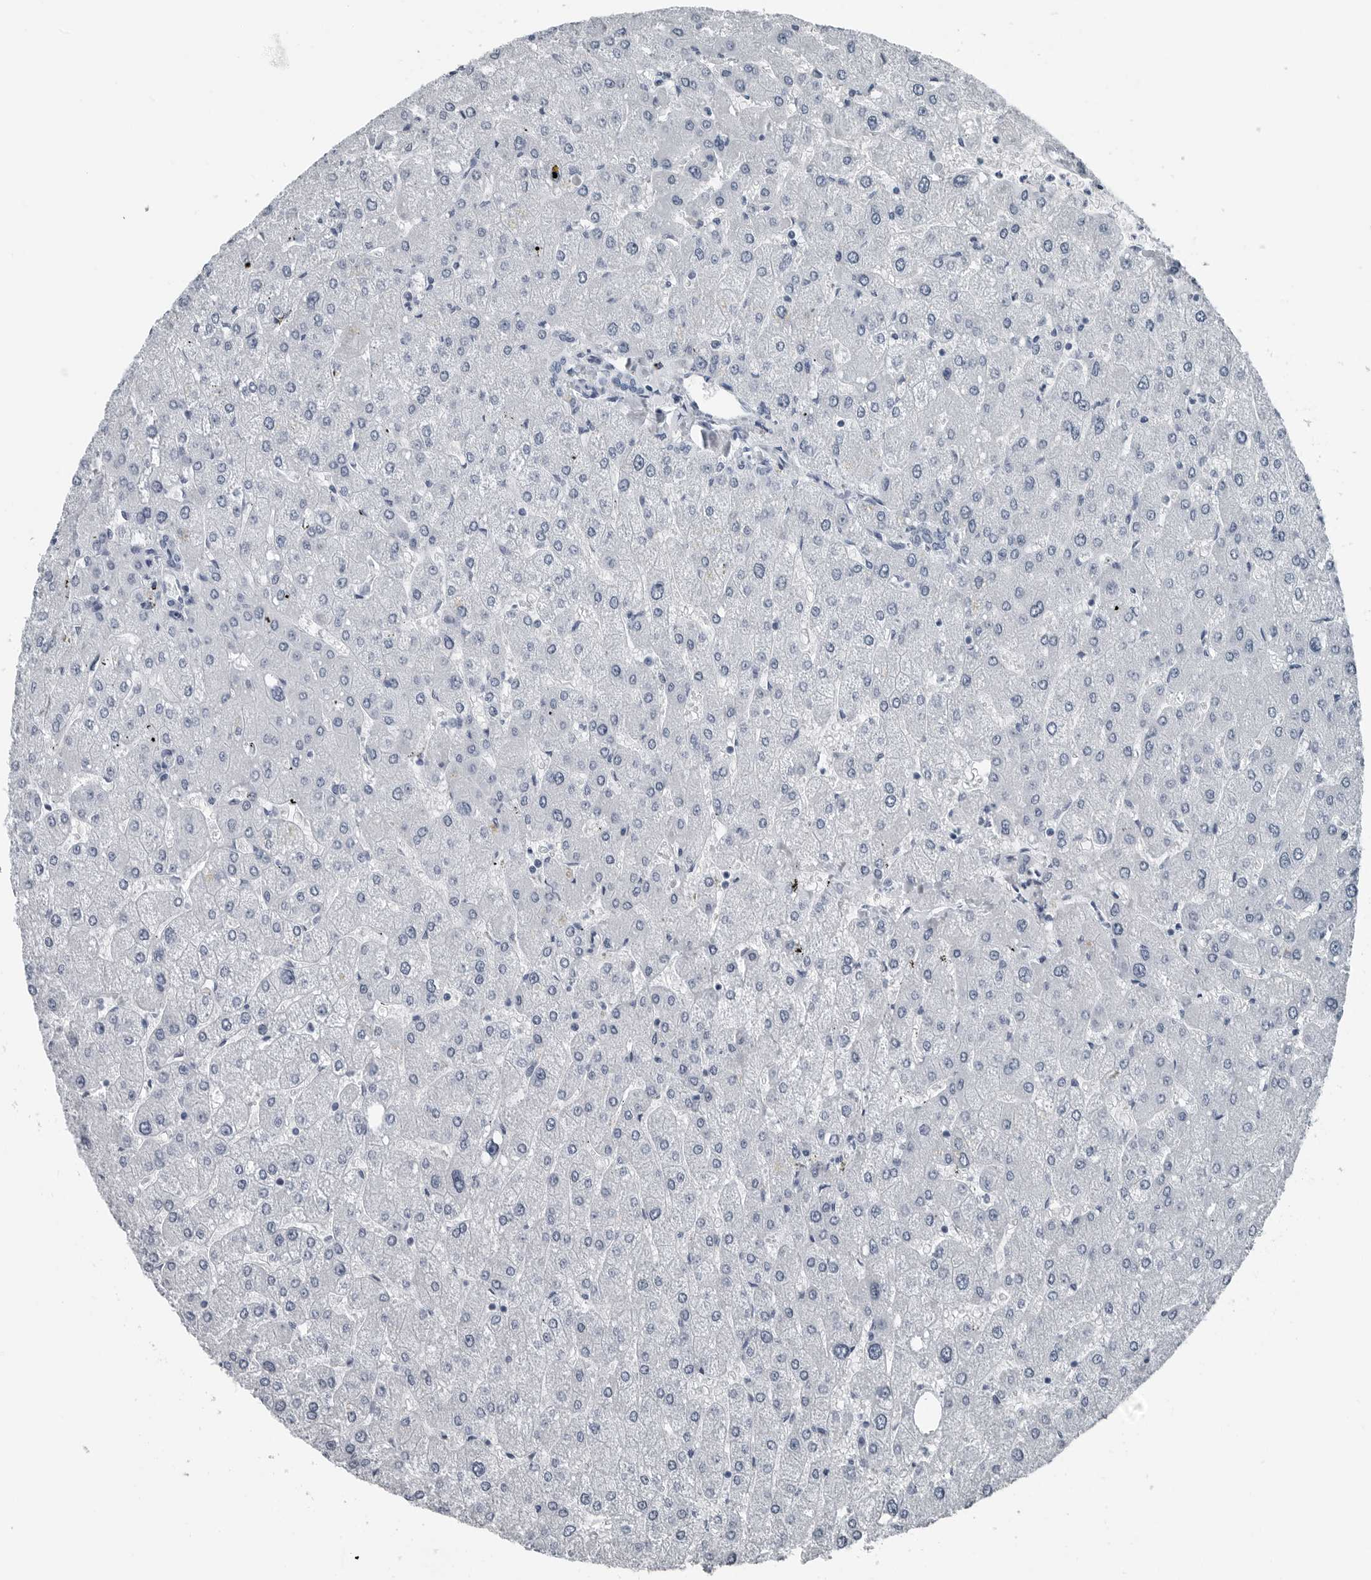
{"staining": {"intensity": "negative", "quantity": "none", "location": "none"}, "tissue": "liver", "cell_type": "Cholangiocytes", "image_type": "normal", "snomed": [{"axis": "morphology", "description": "Normal tissue, NOS"}, {"axis": "topography", "description": "Liver"}], "caption": "Immunohistochemical staining of benign liver demonstrates no significant staining in cholangiocytes.", "gene": "SPINK1", "patient": {"sex": "male", "age": 55}}